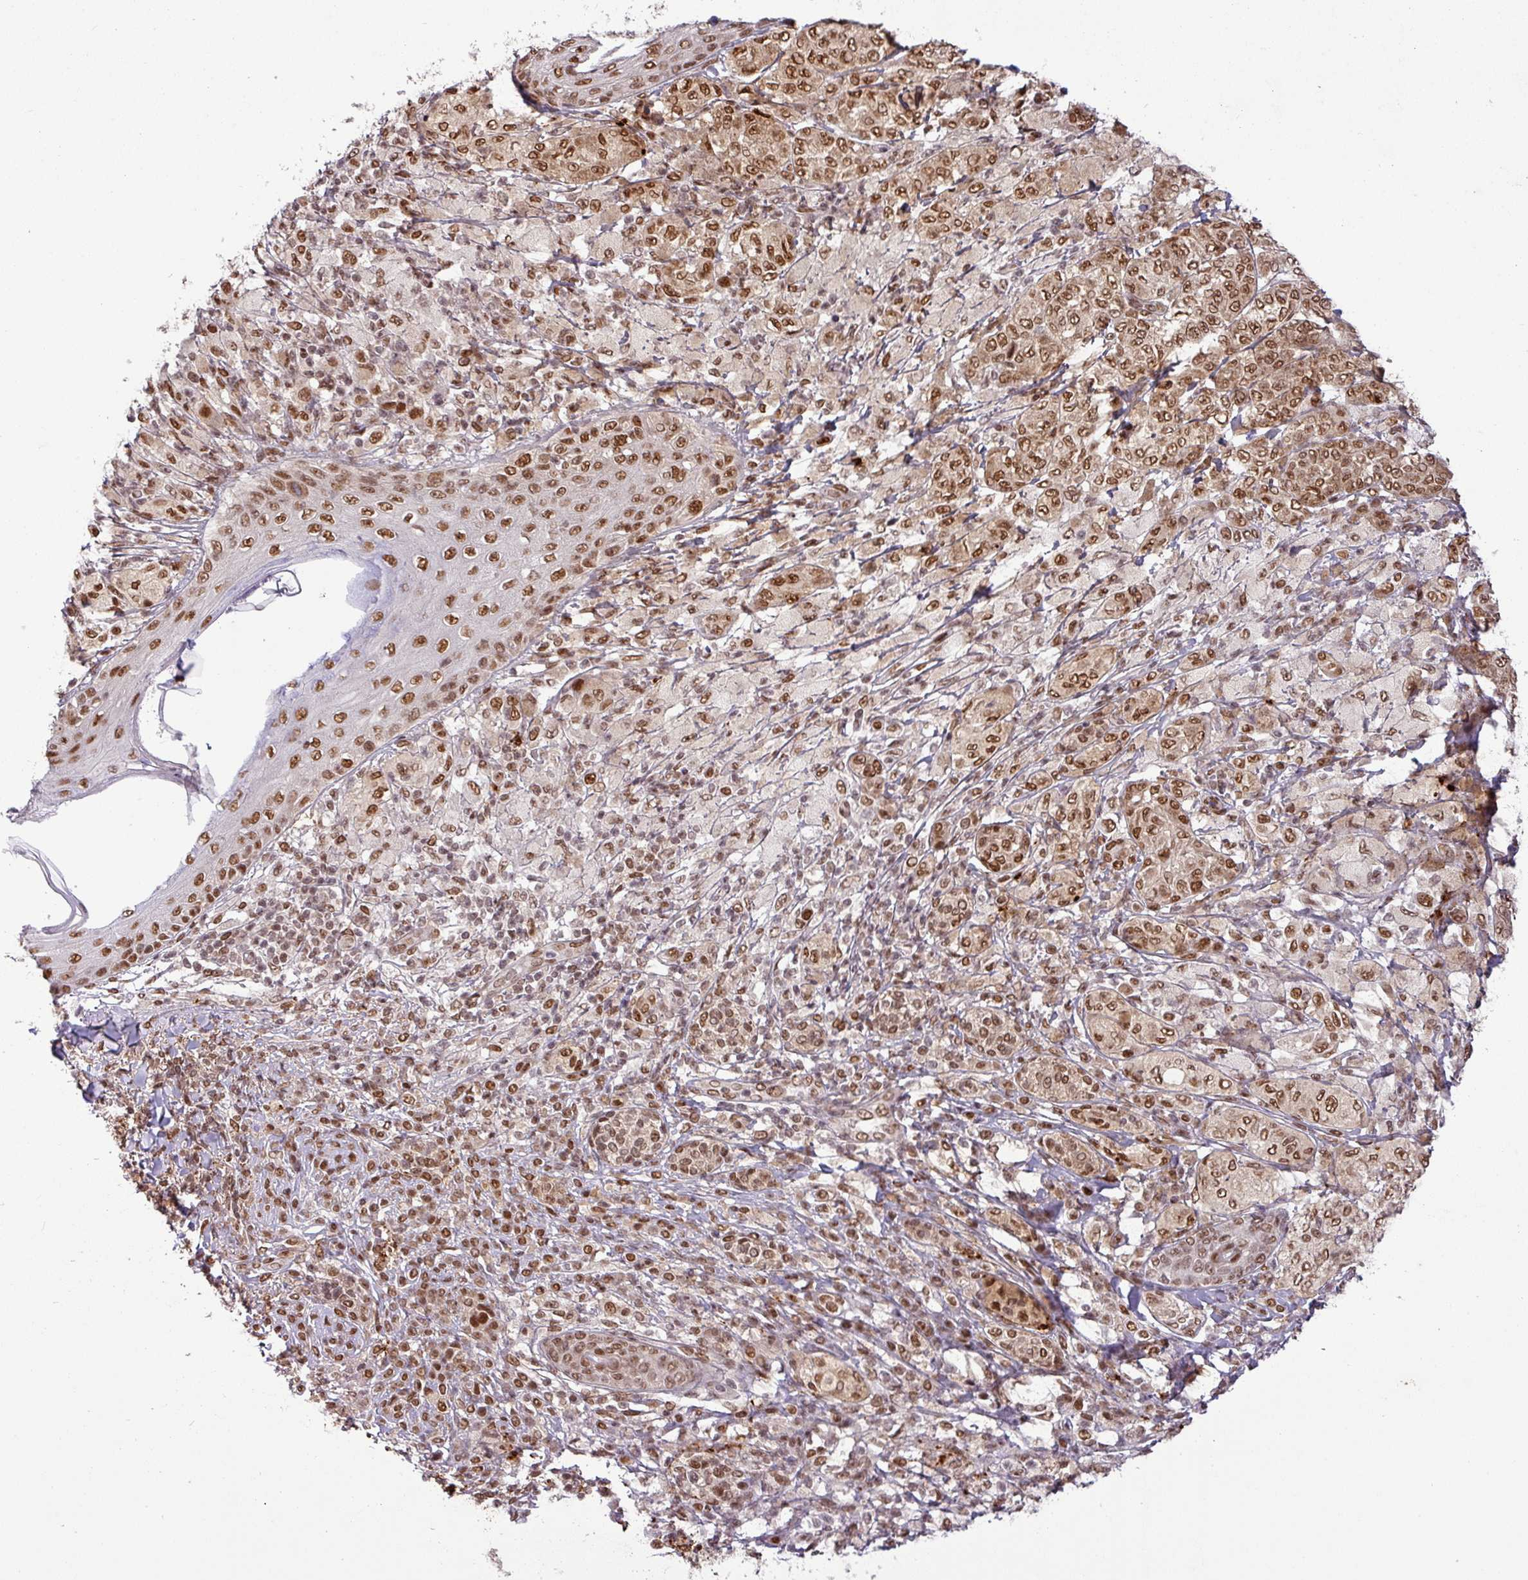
{"staining": {"intensity": "strong", "quantity": ">75%", "location": "nuclear"}, "tissue": "melanoma", "cell_type": "Tumor cells", "image_type": "cancer", "snomed": [{"axis": "morphology", "description": "Malignant melanoma, NOS"}, {"axis": "topography", "description": "Skin"}], "caption": "Immunohistochemical staining of malignant melanoma displays high levels of strong nuclear protein staining in approximately >75% of tumor cells.", "gene": "SRSF2", "patient": {"sex": "male", "age": 42}}